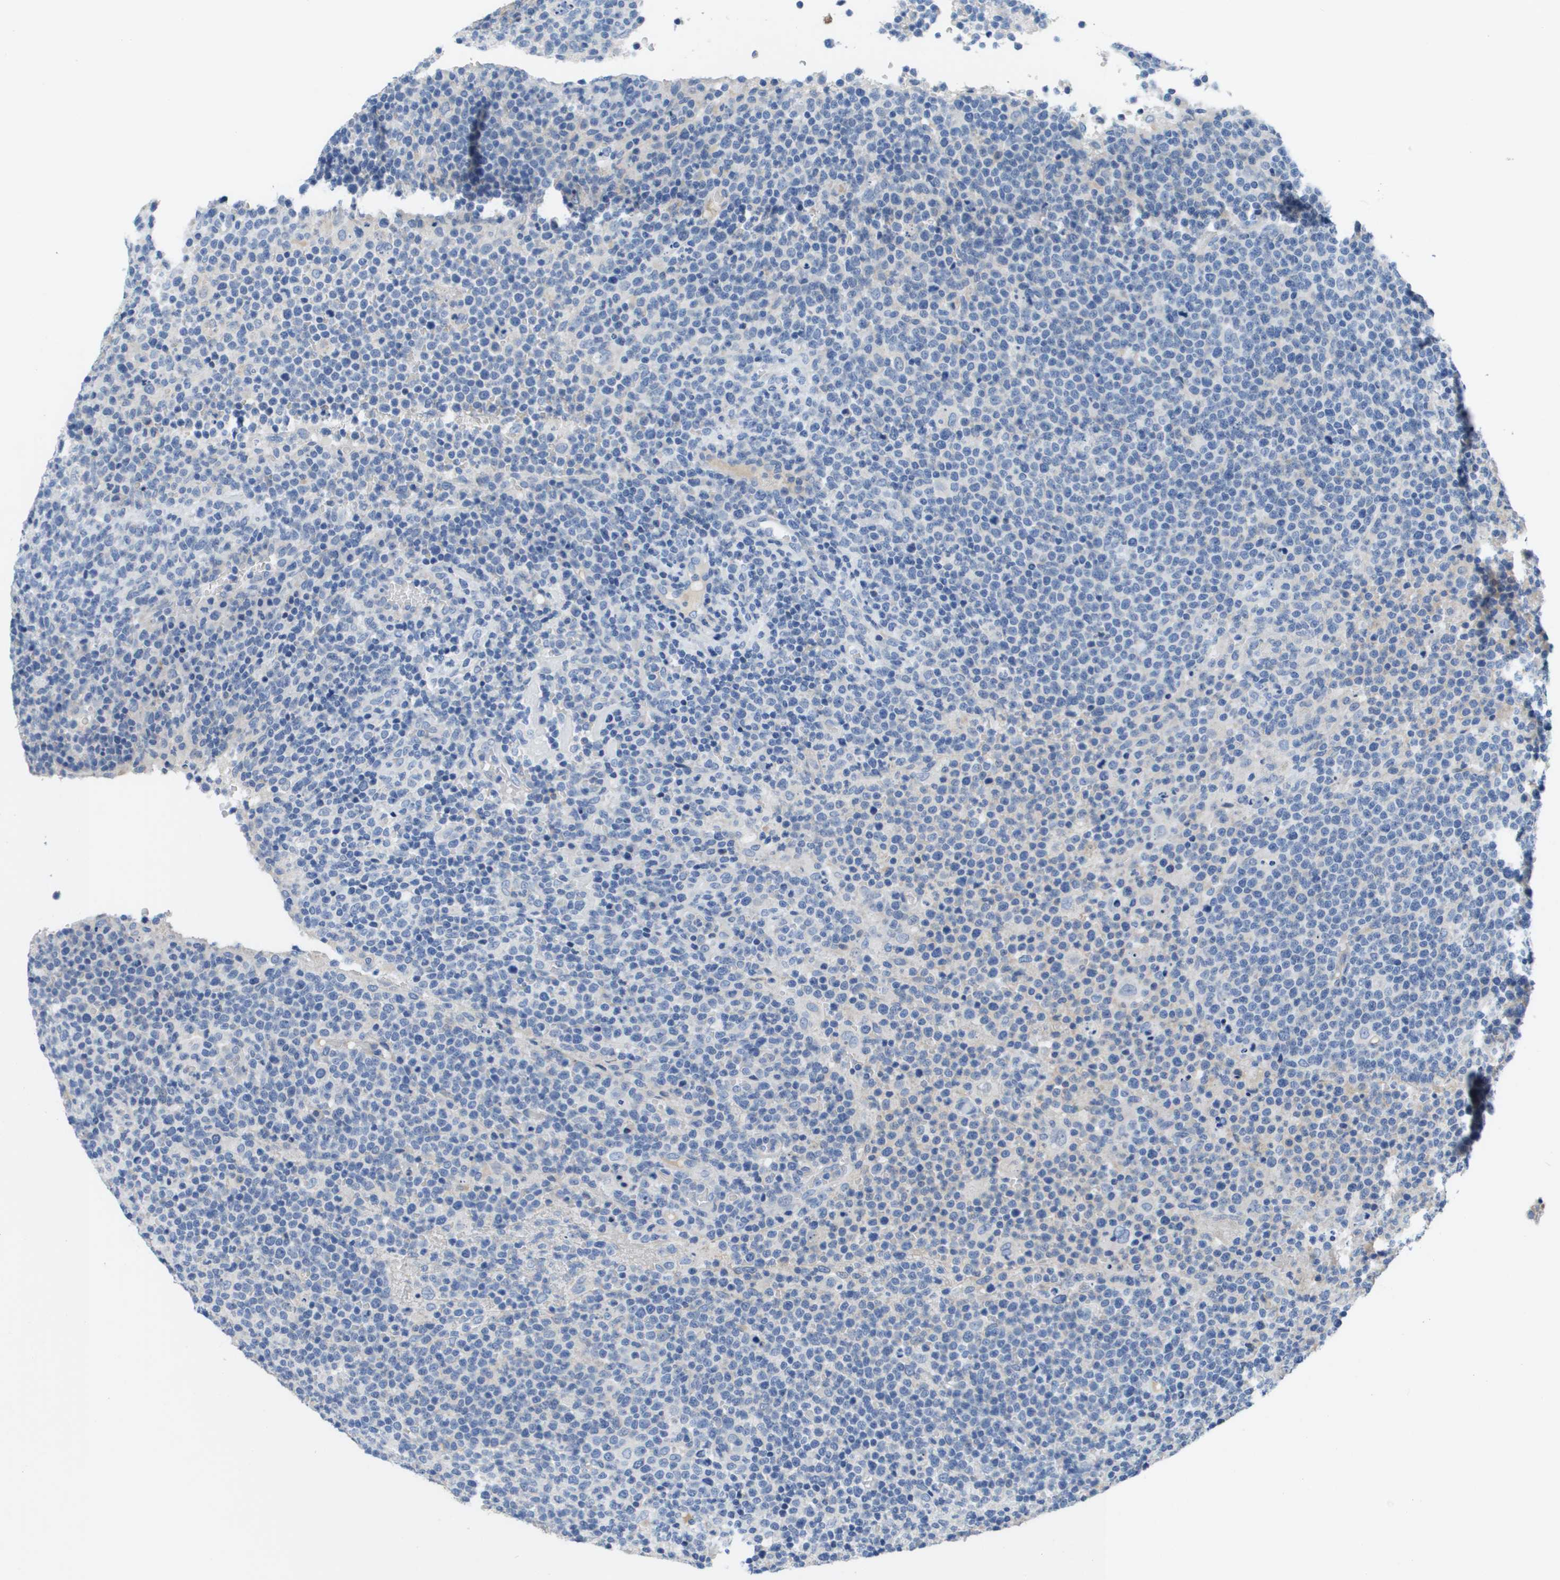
{"staining": {"intensity": "negative", "quantity": "none", "location": "none"}, "tissue": "lymphoma", "cell_type": "Tumor cells", "image_type": "cancer", "snomed": [{"axis": "morphology", "description": "Malignant lymphoma, non-Hodgkin's type, High grade"}, {"axis": "topography", "description": "Lymph node"}], "caption": "This is an immunohistochemistry histopathology image of high-grade malignant lymphoma, non-Hodgkin's type. There is no staining in tumor cells.", "gene": "NCS1", "patient": {"sex": "male", "age": 61}}